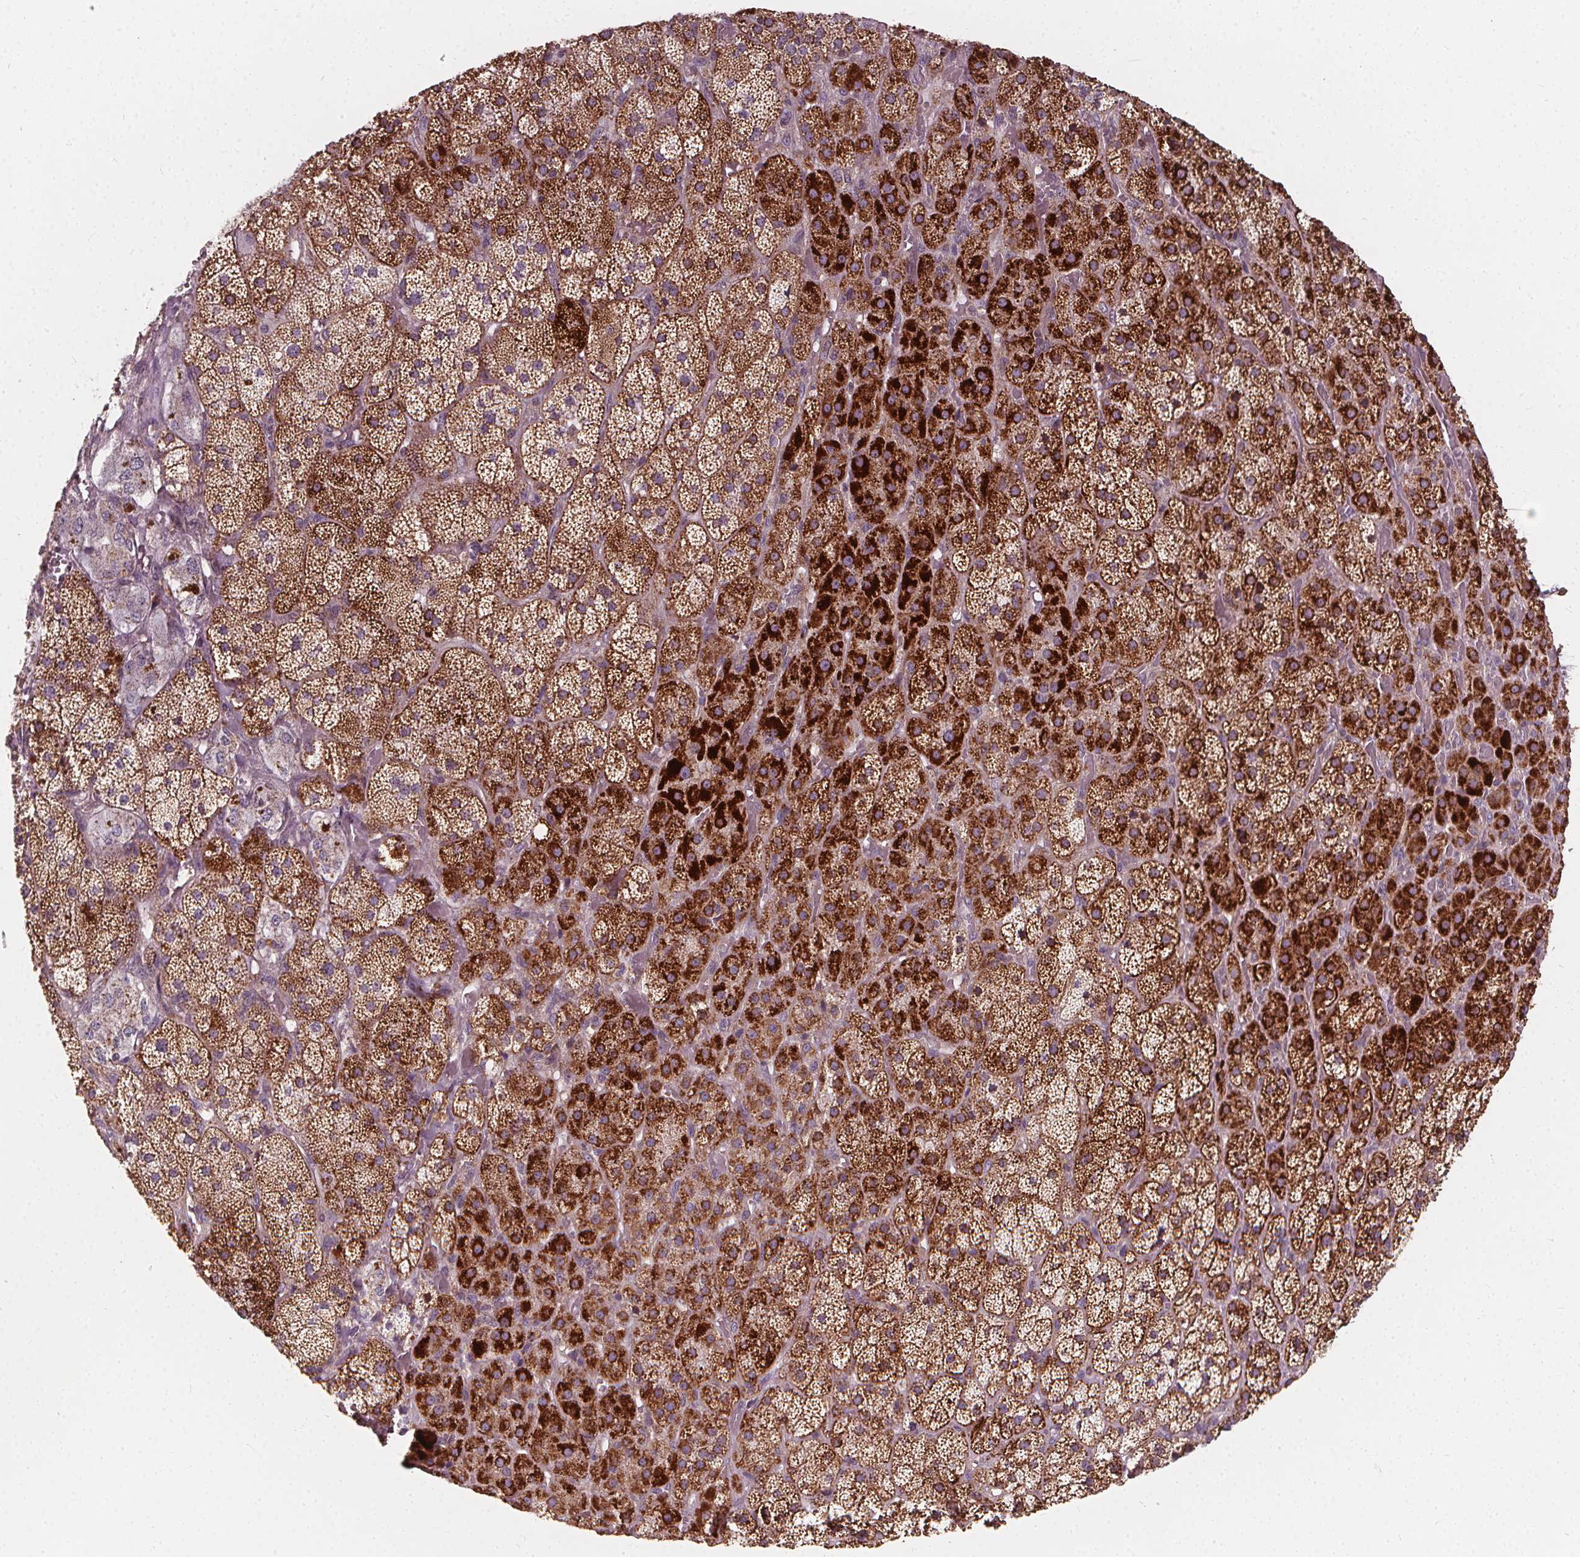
{"staining": {"intensity": "strong", "quantity": ">75%", "location": "cytoplasmic/membranous"}, "tissue": "adrenal gland", "cell_type": "Glandular cells", "image_type": "normal", "snomed": [{"axis": "morphology", "description": "Normal tissue, NOS"}, {"axis": "topography", "description": "Adrenal gland"}], "caption": "Glandular cells demonstrate strong cytoplasmic/membranous expression in approximately >75% of cells in unremarkable adrenal gland.", "gene": "ORAI2", "patient": {"sex": "male", "age": 57}}